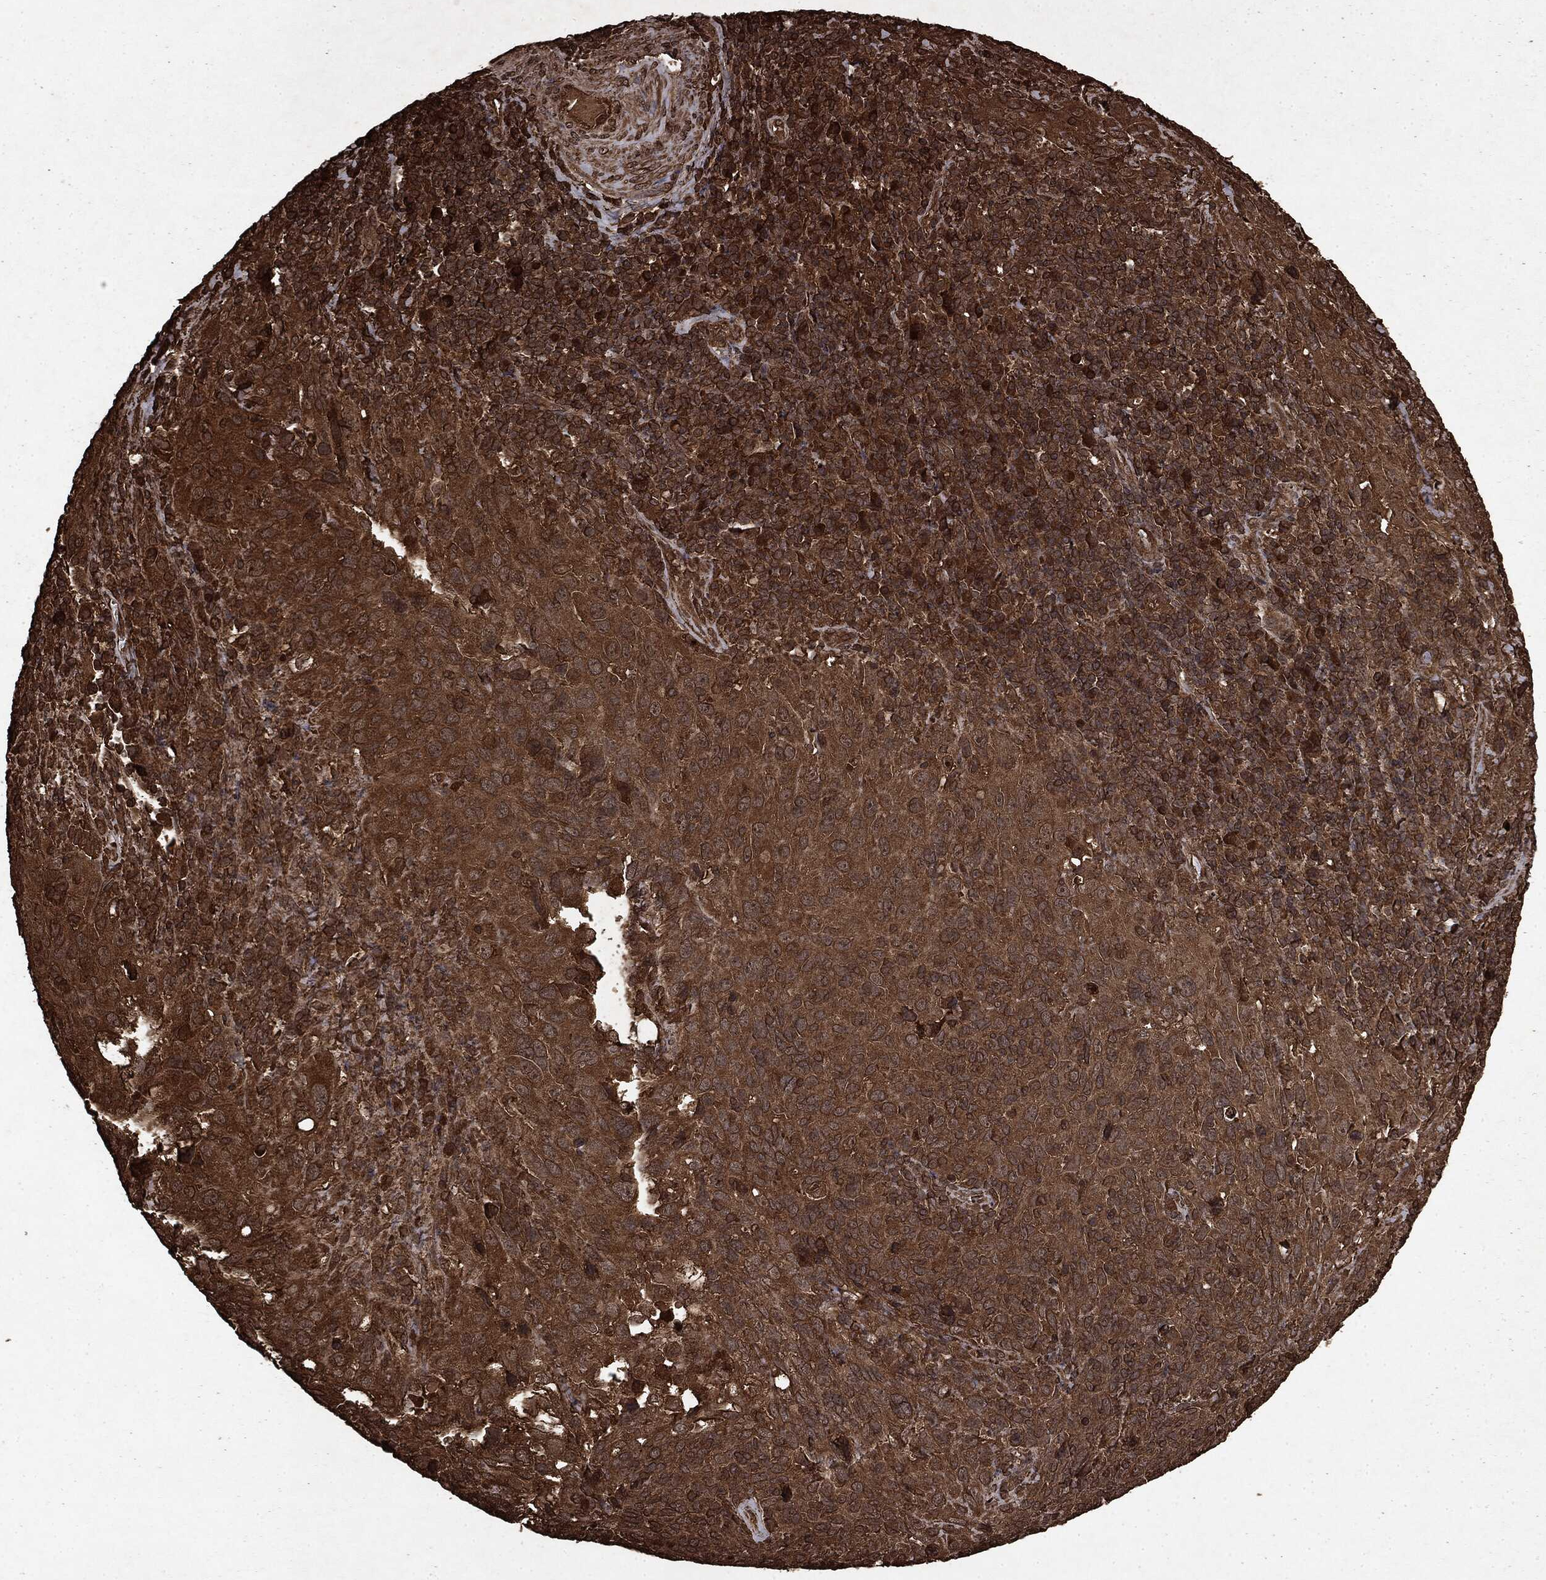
{"staining": {"intensity": "strong", "quantity": ">75%", "location": "cytoplasmic/membranous"}, "tissue": "cervical cancer", "cell_type": "Tumor cells", "image_type": "cancer", "snomed": [{"axis": "morphology", "description": "Squamous cell carcinoma, NOS"}, {"axis": "topography", "description": "Cervix"}], "caption": "This histopathology image demonstrates cervical cancer (squamous cell carcinoma) stained with immunohistochemistry (IHC) to label a protein in brown. The cytoplasmic/membranous of tumor cells show strong positivity for the protein. Nuclei are counter-stained blue.", "gene": "ARAF", "patient": {"sex": "female", "age": 51}}